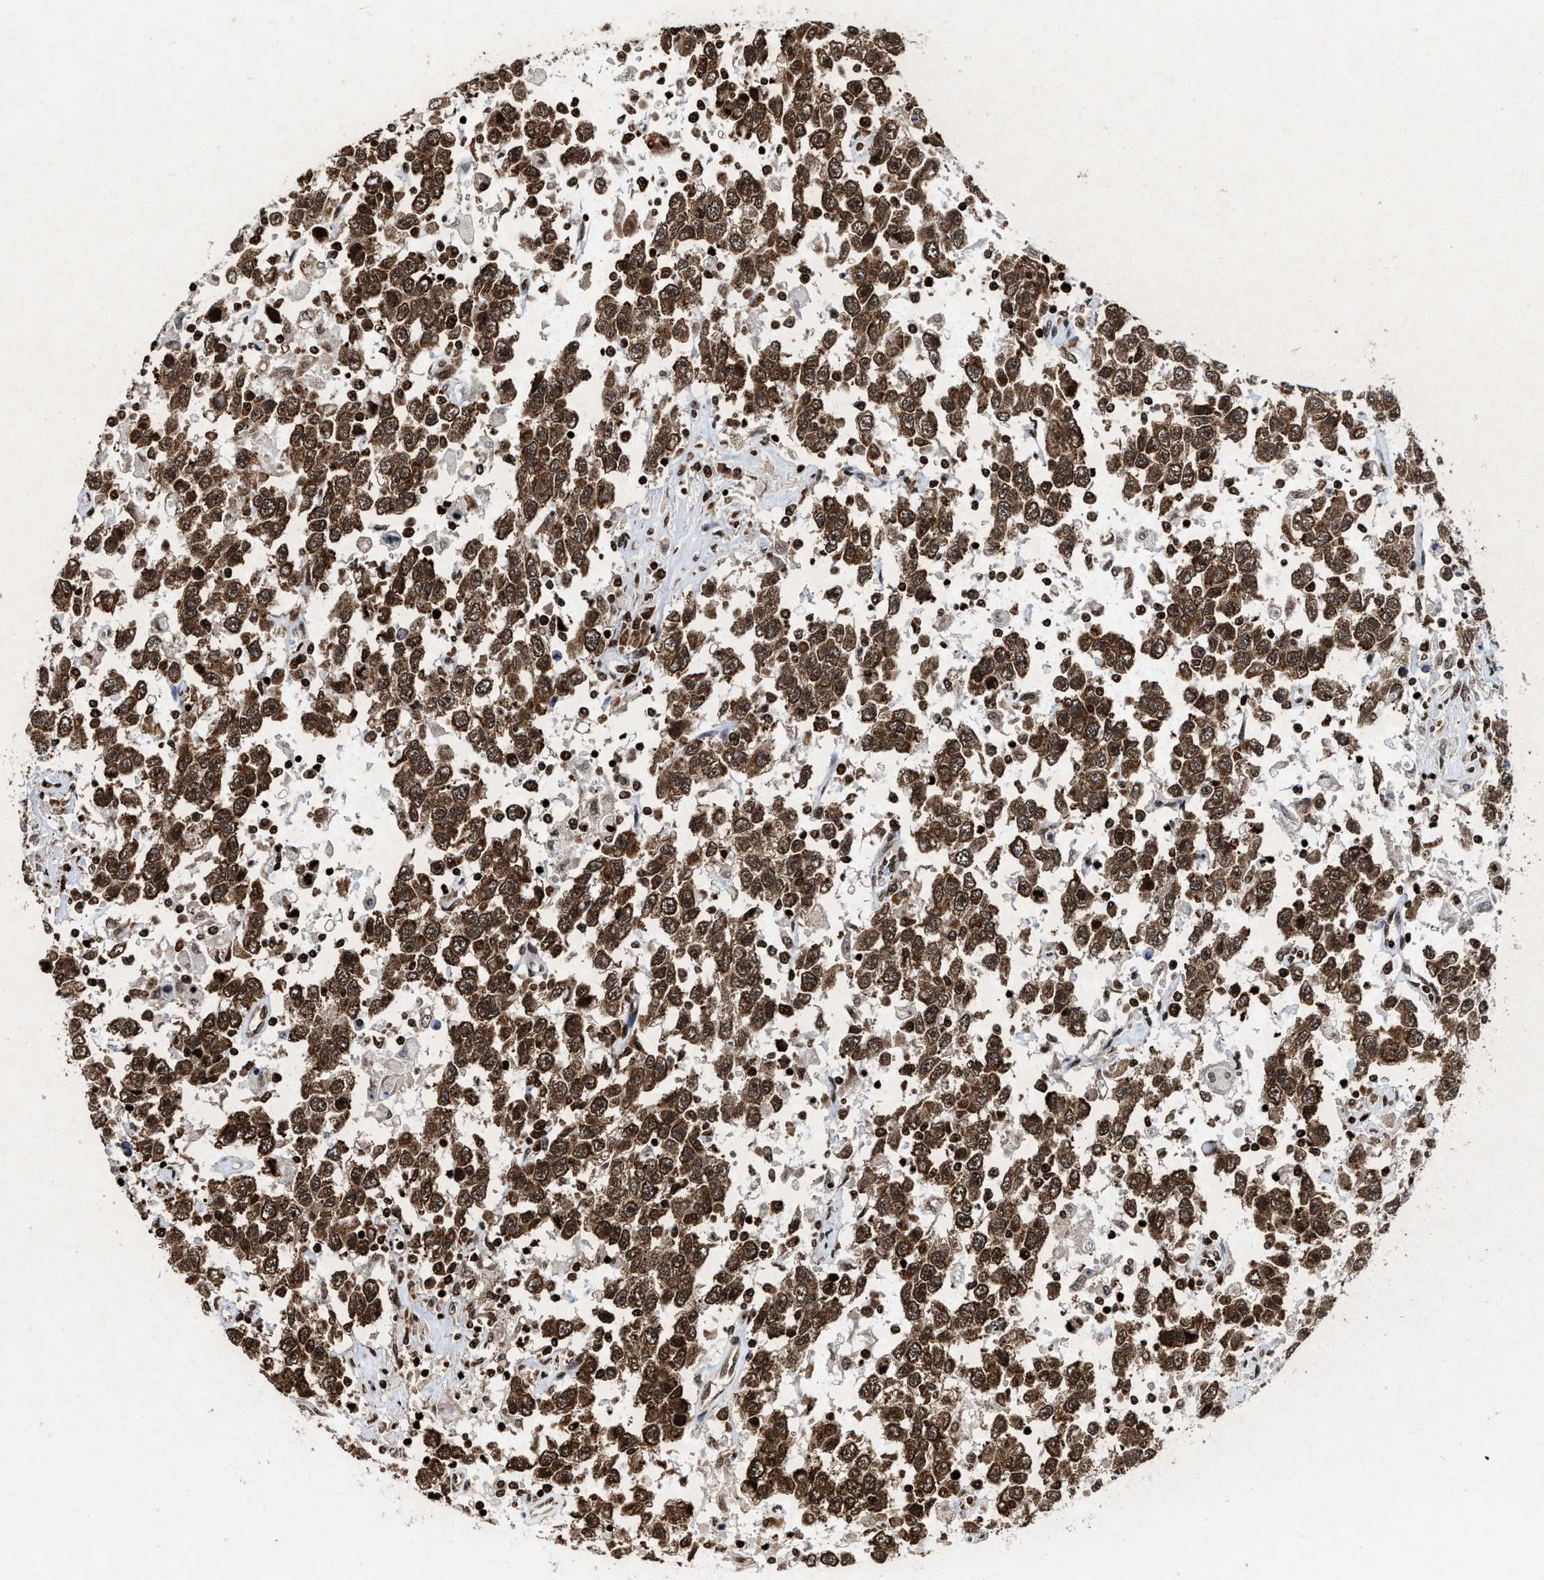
{"staining": {"intensity": "moderate", "quantity": ">75%", "location": "cytoplasmic/membranous,nuclear"}, "tissue": "testis cancer", "cell_type": "Tumor cells", "image_type": "cancer", "snomed": [{"axis": "morphology", "description": "Seminoma, NOS"}, {"axis": "topography", "description": "Testis"}], "caption": "DAB immunohistochemical staining of human testis cancer shows moderate cytoplasmic/membranous and nuclear protein staining in about >75% of tumor cells.", "gene": "ALYREF", "patient": {"sex": "male", "age": 41}}